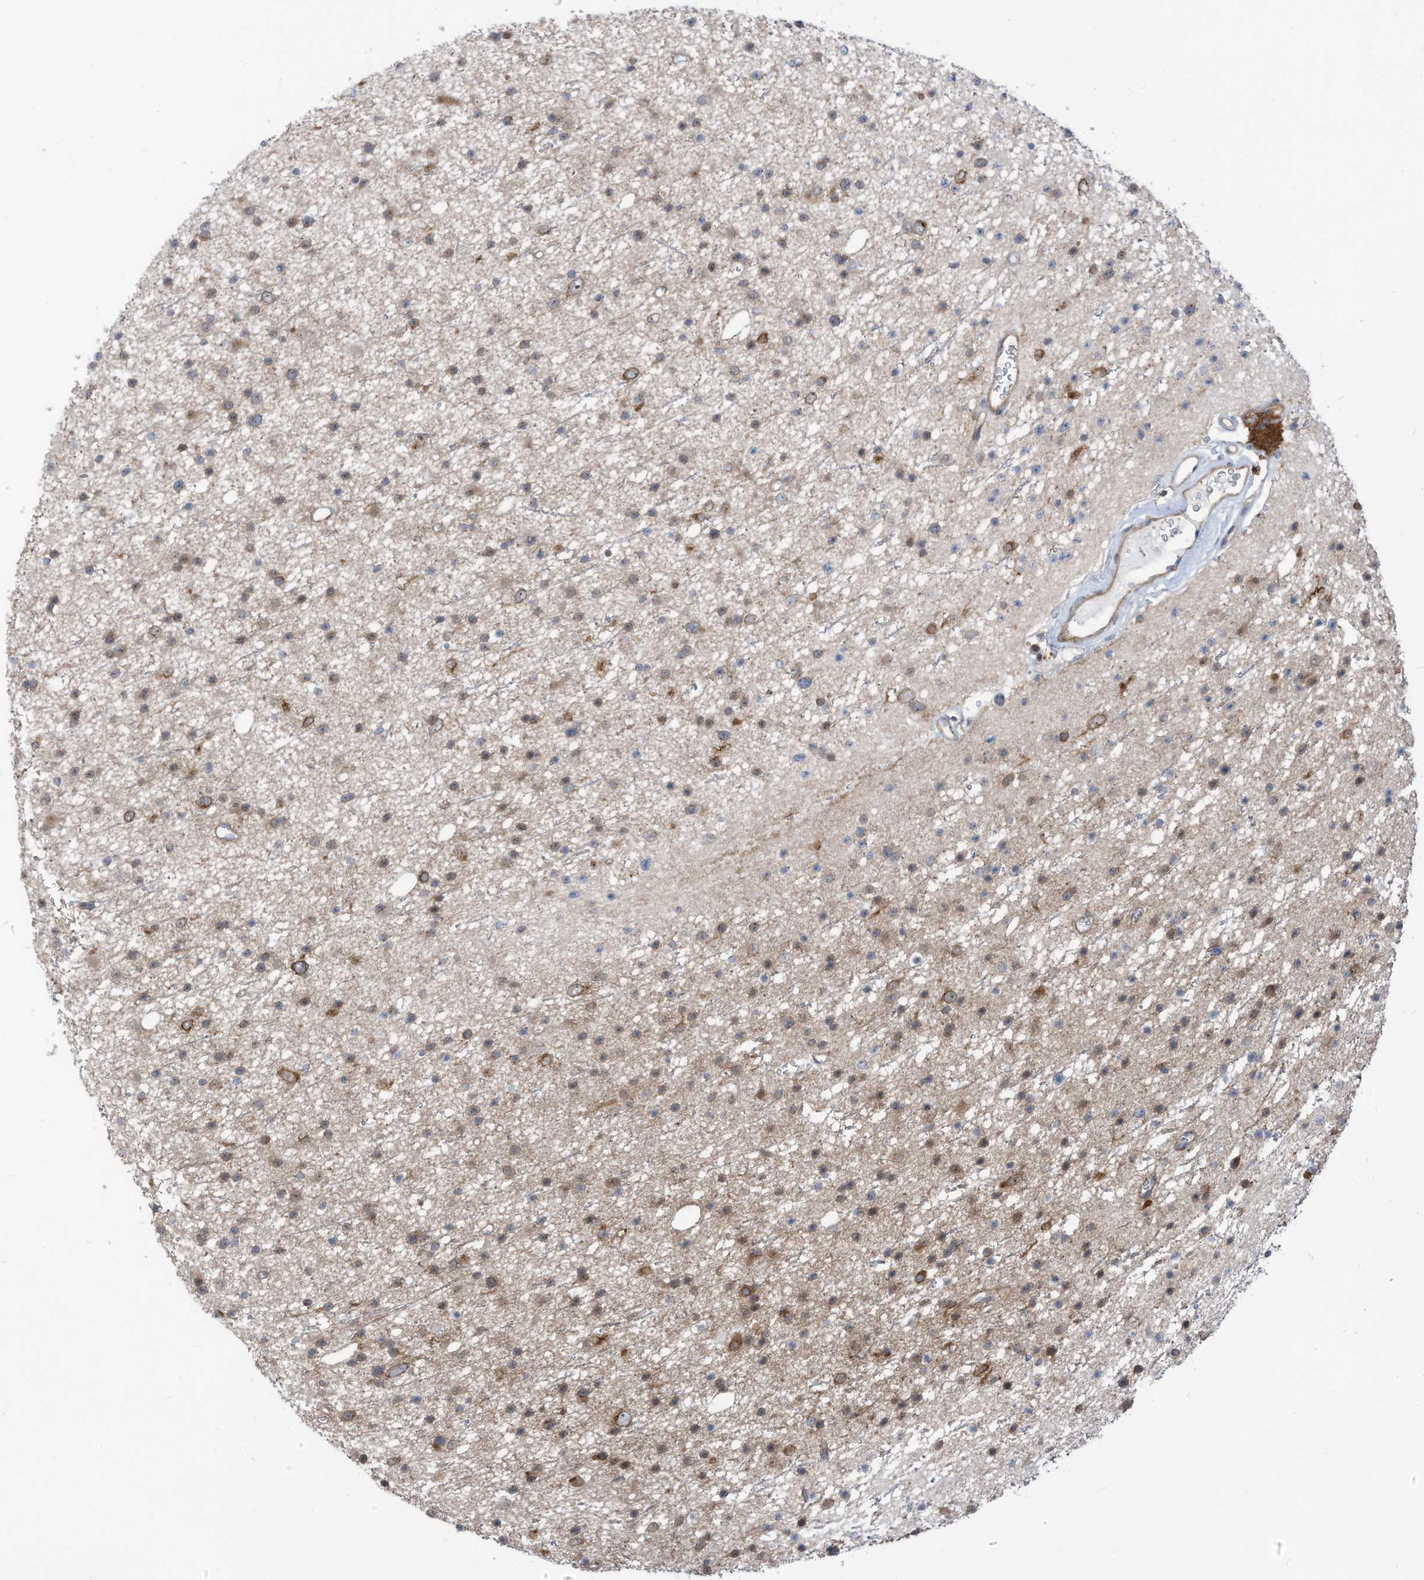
{"staining": {"intensity": "moderate", "quantity": "25%-75%", "location": "cytoplasmic/membranous"}, "tissue": "glioma", "cell_type": "Tumor cells", "image_type": "cancer", "snomed": [{"axis": "morphology", "description": "Glioma, malignant, Low grade"}, {"axis": "topography", "description": "Cerebral cortex"}], "caption": "Protein staining displays moderate cytoplasmic/membranous staining in about 25%-75% of tumor cells in malignant glioma (low-grade).", "gene": "GPATCH3", "patient": {"sex": "female", "age": 39}}